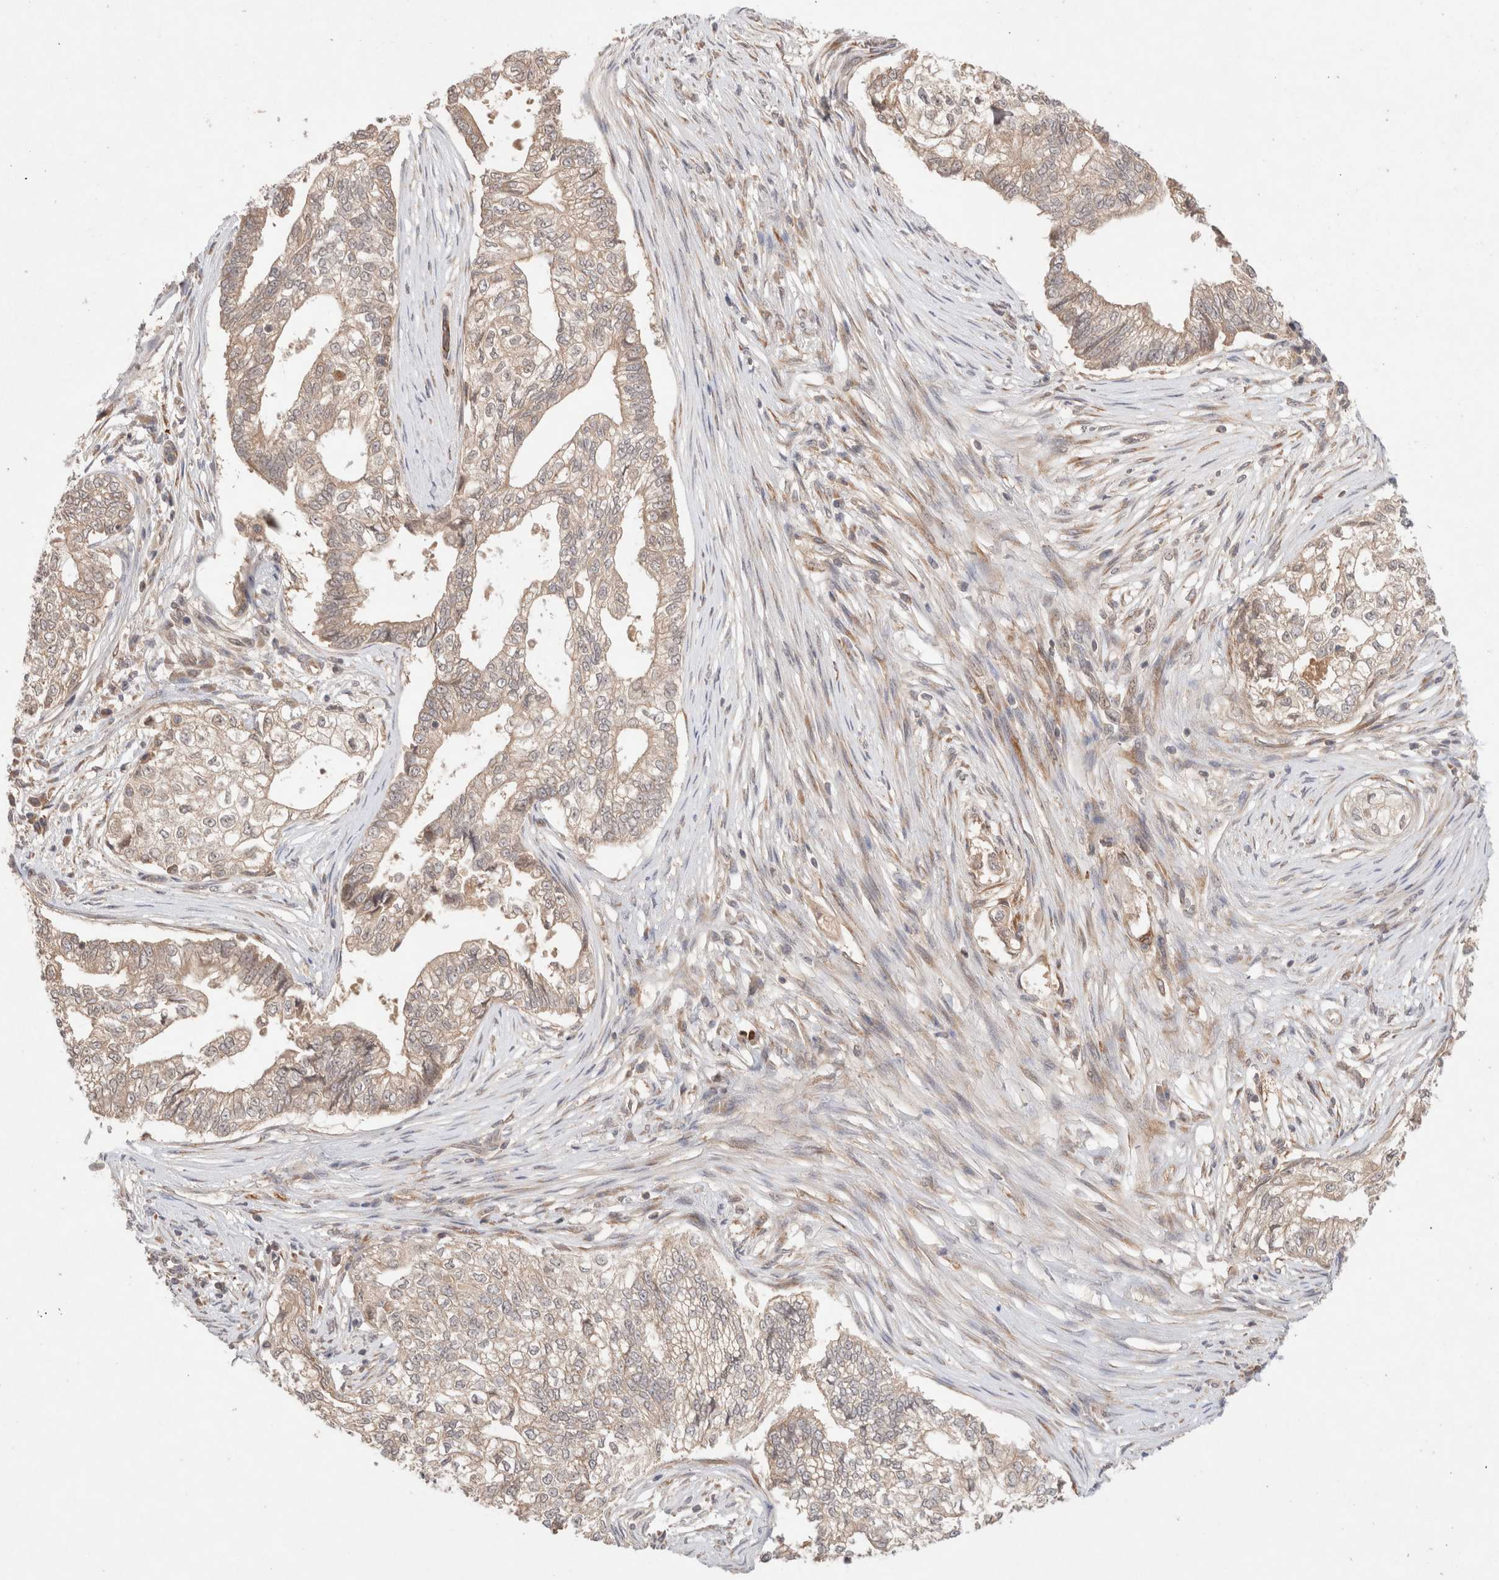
{"staining": {"intensity": "weak", "quantity": ">75%", "location": "cytoplasmic/membranous"}, "tissue": "pancreatic cancer", "cell_type": "Tumor cells", "image_type": "cancer", "snomed": [{"axis": "morphology", "description": "Adenocarcinoma, NOS"}, {"axis": "topography", "description": "Pancreas"}], "caption": "There is low levels of weak cytoplasmic/membranous positivity in tumor cells of adenocarcinoma (pancreatic), as demonstrated by immunohistochemical staining (brown color).", "gene": "KLHL20", "patient": {"sex": "male", "age": 72}}